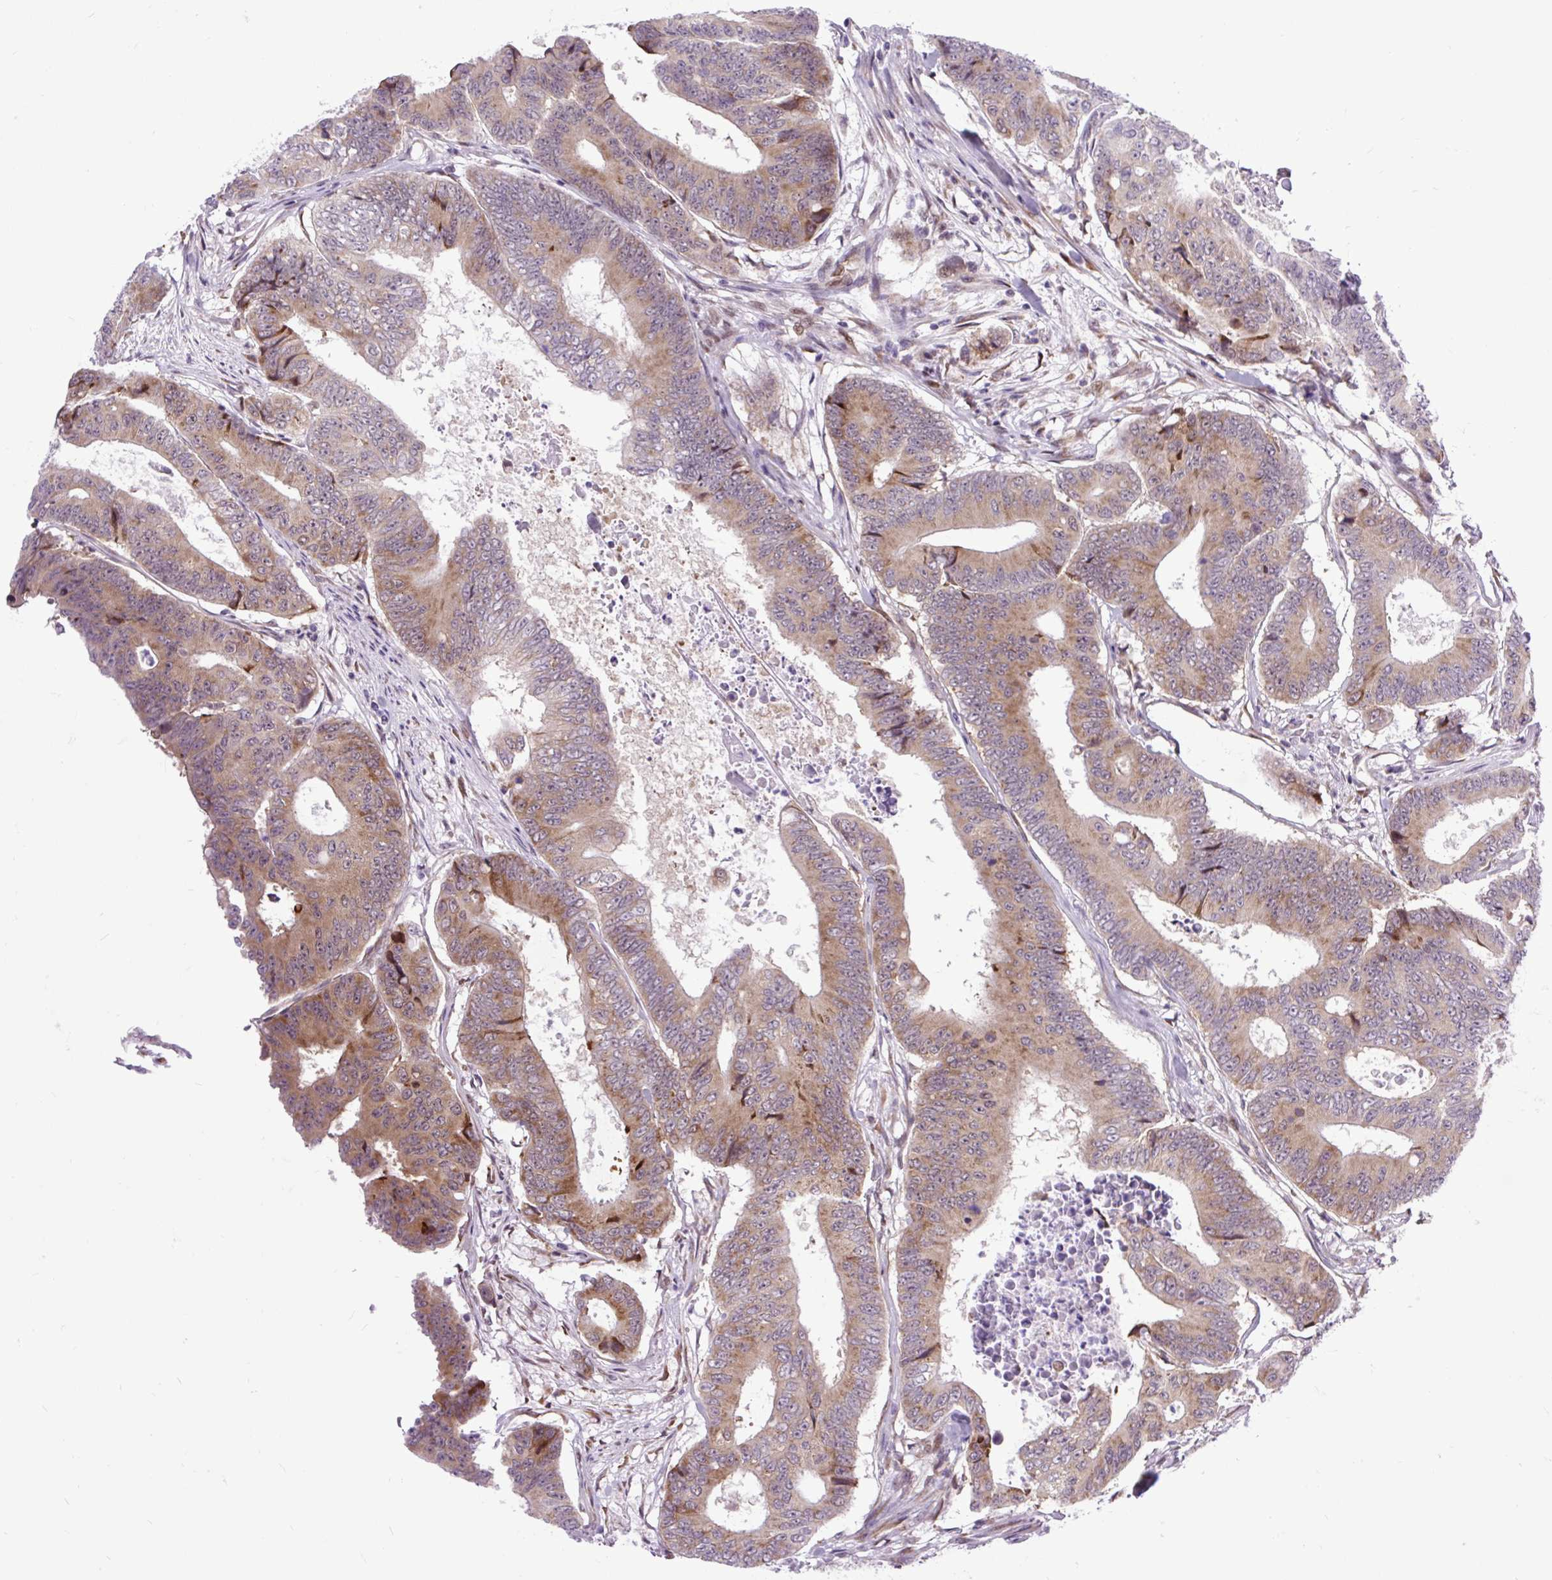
{"staining": {"intensity": "moderate", "quantity": ">75%", "location": "cytoplasmic/membranous"}, "tissue": "colorectal cancer", "cell_type": "Tumor cells", "image_type": "cancer", "snomed": [{"axis": "morphology", "description": "Adenocarcinoma, NOS"}, {"axis": "topography", "description": "Colon"}], "caption": "Immunohistochemistry (IHC) micrograph of human colorectal cancer stained for a protein (brown), which shows medium levels of moderate cytoplasmic/membranous expression in about >75% of tumor cells.", "gene": "CLK2", "patient": {"sex": "female", "age": 48}}